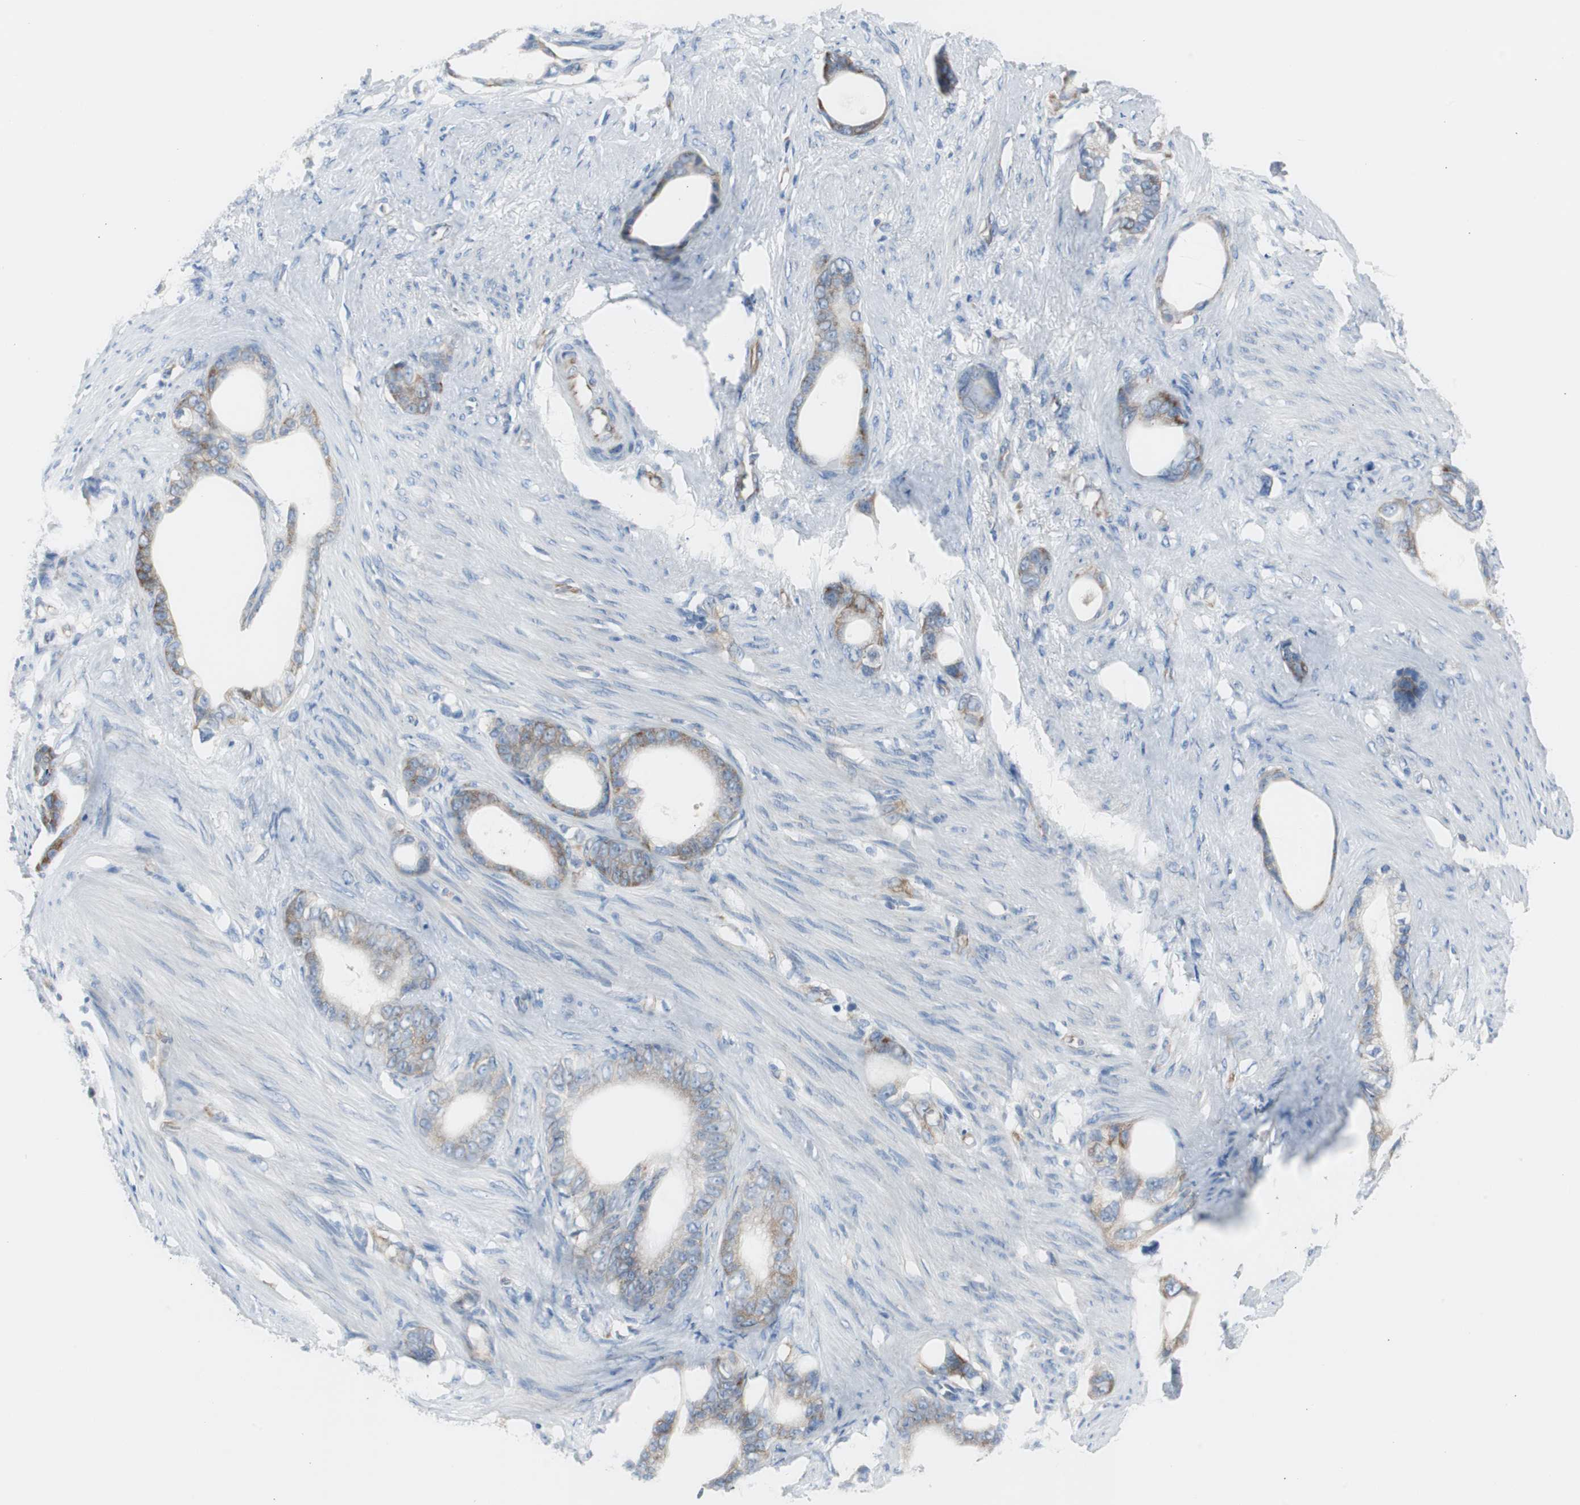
{"staining": {"intensity": "weak", "quantity": ">75%", "location": "cytoplasmic/membranous"}, "tissue": "stomach cancer", "cell_type": "Tumor cells", "image_type": "cancer", "snomed": [{"axis": "morphology", "description": "Adenocarcinoma, NOS"}, {"axis": "topography", "description": "Stomach"}], "caption": "Weak cytoplasmic/membranous positivity for a protein is seen in about >75% of tumor cells of adenocarcinoma (stomach) using IHC.", "gene": "RPS12", "patient": {"sex": "female", "age": 75}}